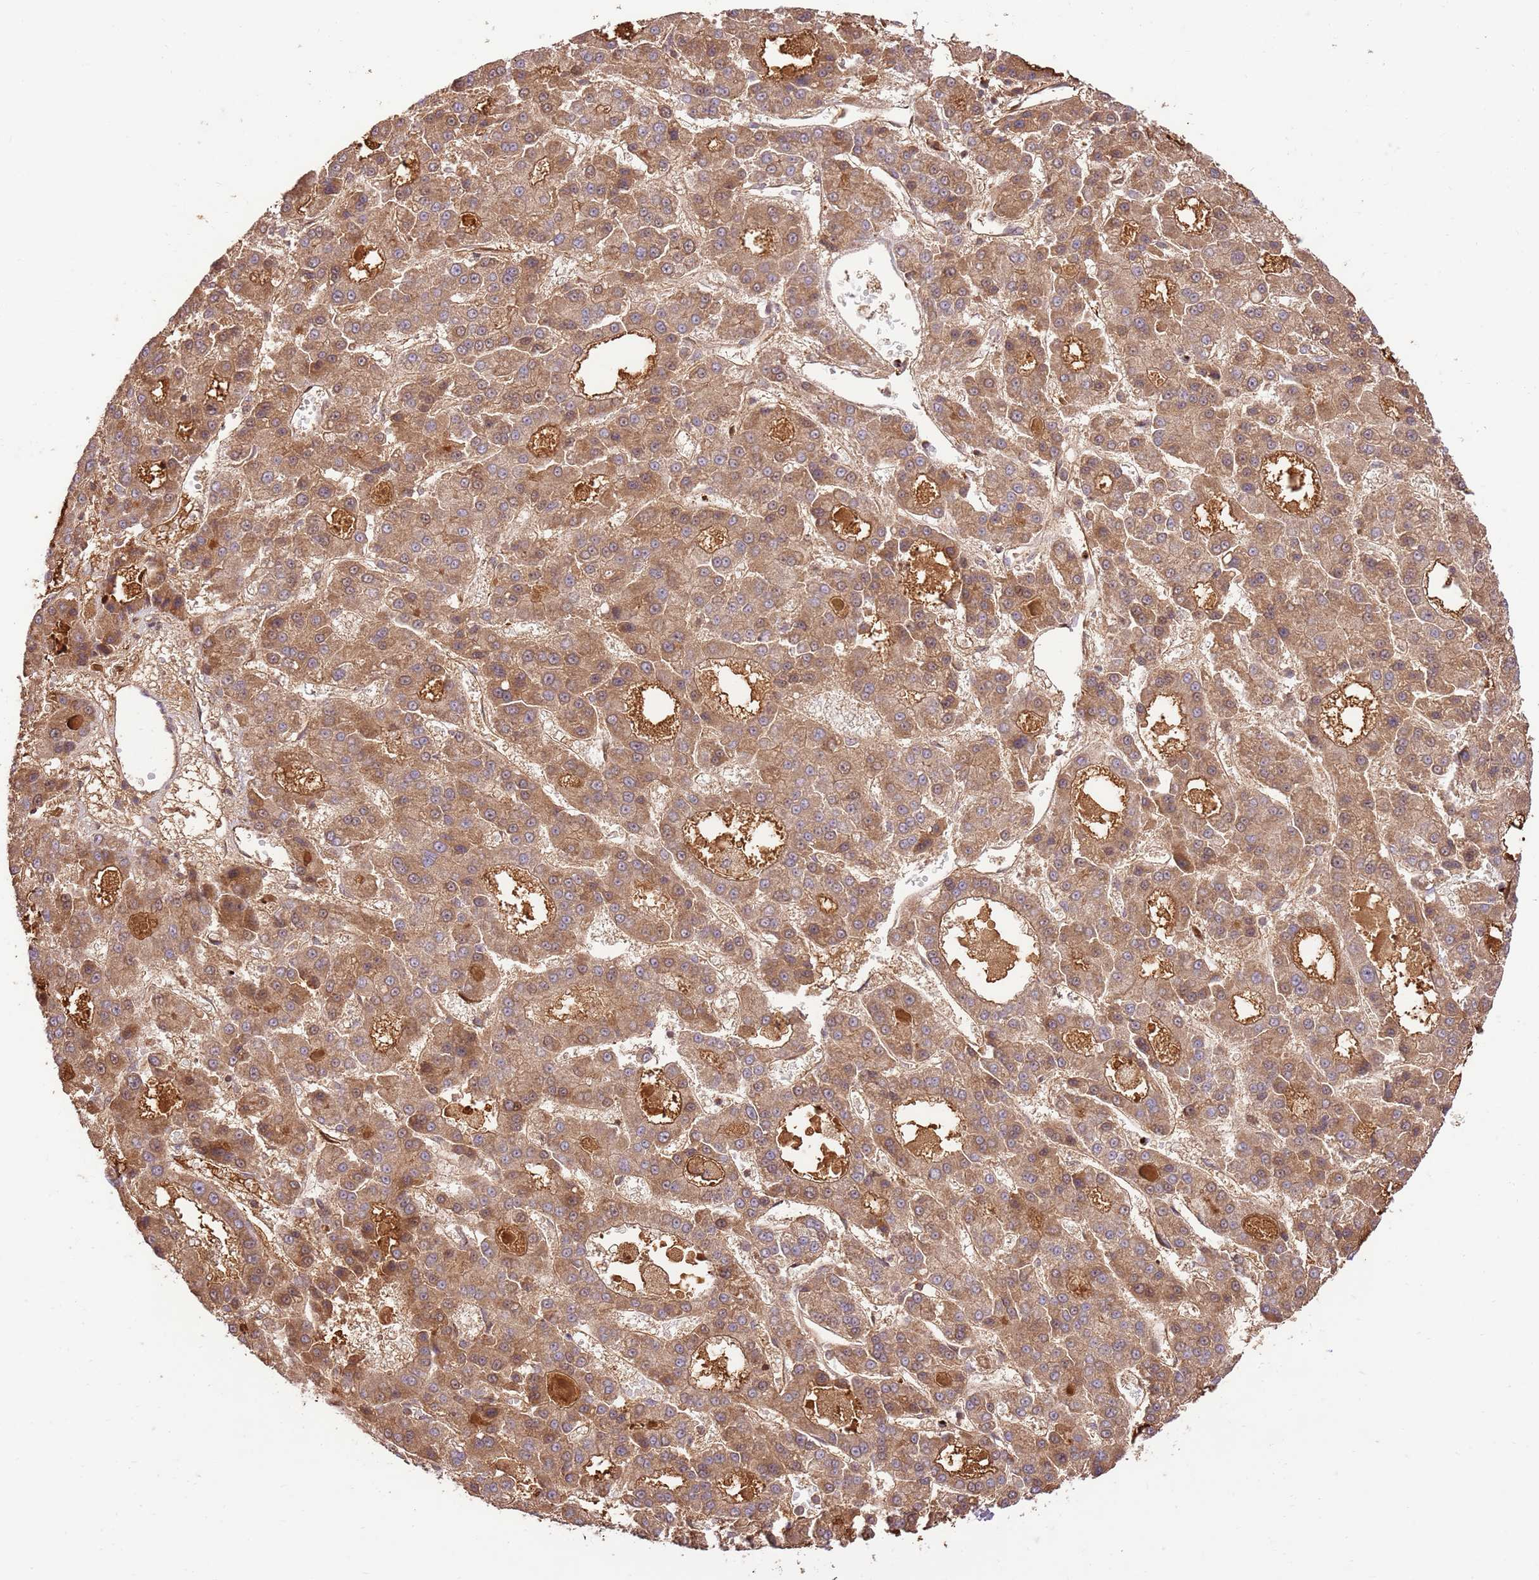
{"staining": {"intensity": "moderate", "quantity": ">75%", "location": "cytoplasmic/membranous"}, "tissue": "liver cancer", "cell_type": "Tumor cells", "image_type": "cancer", "snomed": [{"axis": "morphology", "description": "Carcinoma, Hepatocellular, NOS"}, {"axis": "topography", "description": "Liver"}], "caption": "DAB immunohistochemical staining of human hepatocellular carcinoma (liver) shows moderate cytoplasmic/membranous protein expression in approximately >75% of tumor cells. (DAB IHC, brown staining for protein, blue staining for nuclei).", "gene": "KATNAL2", "patient": {"sex": "male", "age": 70}}